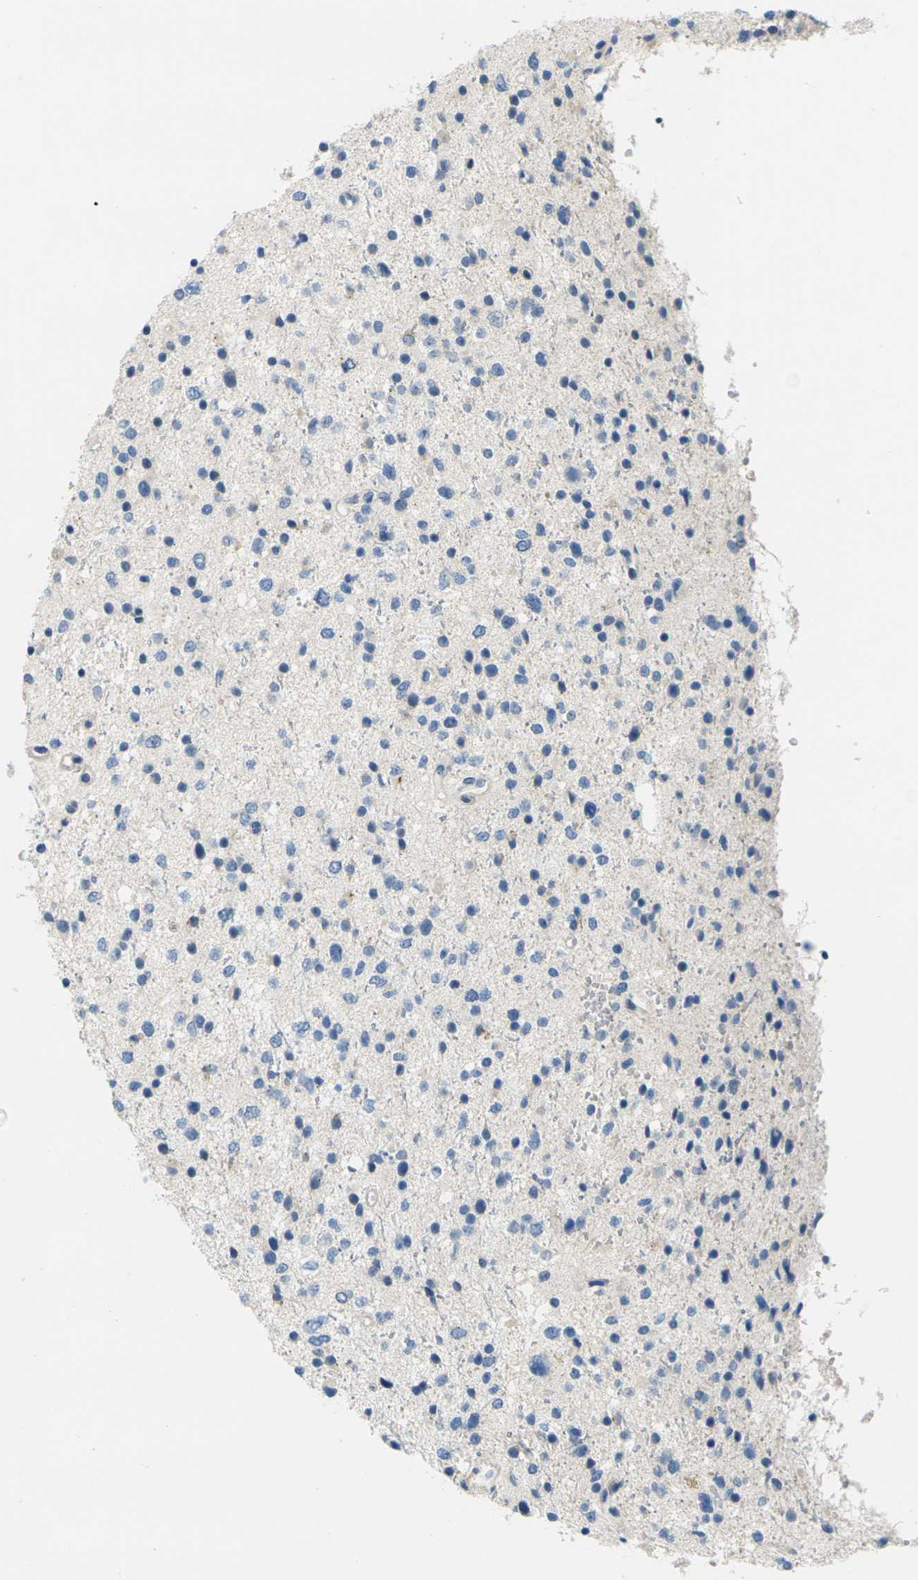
{"staining": {"intensity": "negative", "quantity": "none", "location": "none"}, "tissue": "glioma", "cell_type": "Tumor cells", "image_type": "cancer", "snomed": [{"axis": "morphology", "description": "Glioma, malignant, Low grade"}, {"axis": "topography", "description": "Brain"}], "caption": "This is a photomicrograph of immunohistochemistry (IHC) staining of malignant glioma (low-grade), which shows no expression in tumor cells. (Immunohistochemistry (ihc), brightfield microscopy, high magnification).", "gene": "CYP2C8", "patient": {"sex": "female", "age": 37}}